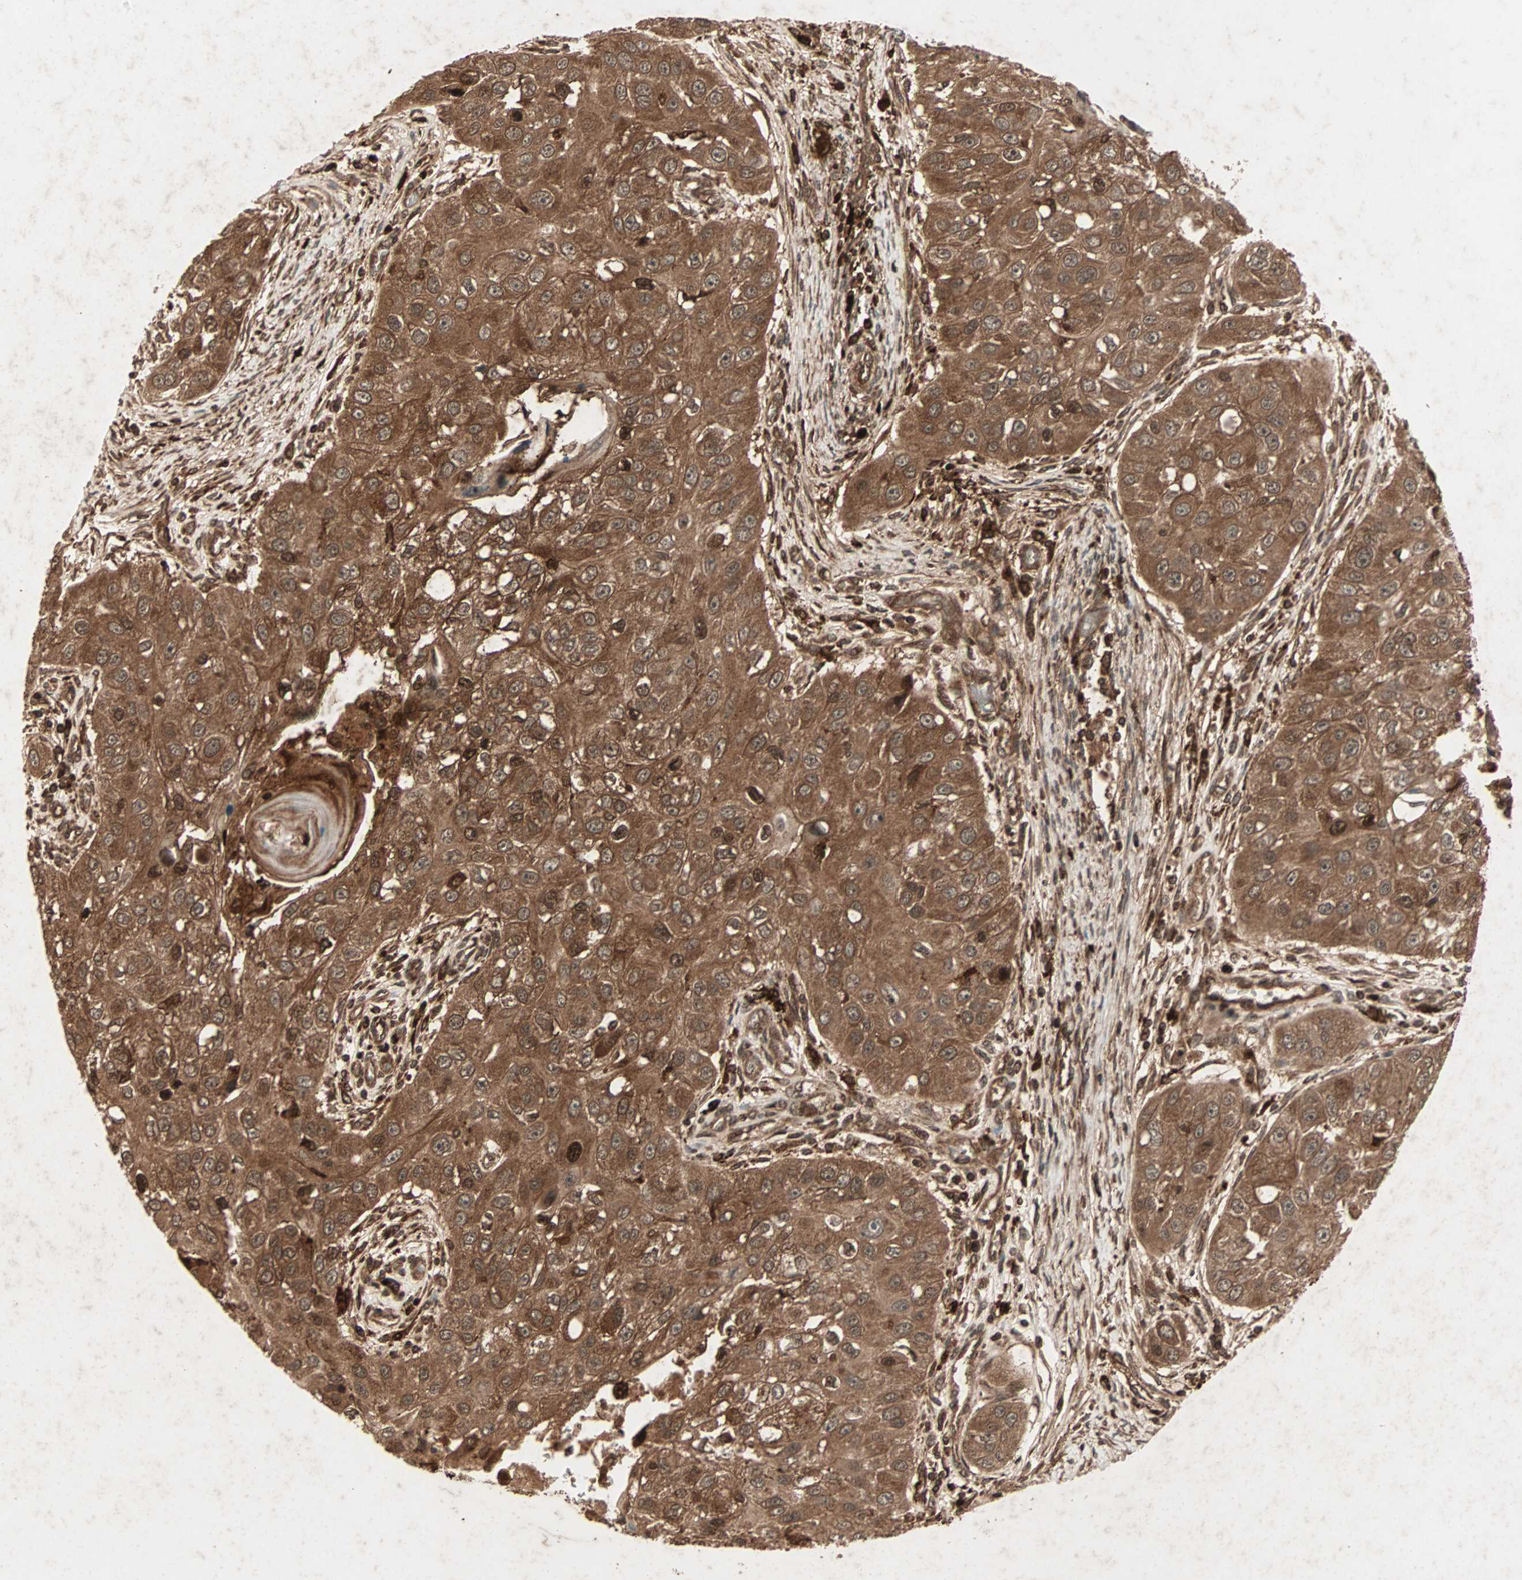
{"staining": {"intensity": "moderate", "quantity": ">75%", "location": "cytoplasmic/membranous"}, "tissue": "head and neck cancer", "cell_type": "Tumor cells", "image_type": "cancer", "snomed": [{"axis": "morphology", "description": "Normal tissue, NOS"}, {"axis": "morphology", "description": "Squamous cell carcinoma, NOS"}, {"axis": "topography", "description": "Skeletal muscle"}, {"axis": "topography", "description": "Head-Neck"}], "caption": "A histopathology image showing moderate cytoplasmic/membranous positivity in about >75% of tumor cells in head and neck cancer, as visualized by brown immunohistochemical staining.", "gene": "RFFL", "patient": {"sex": "male", "age": 51}}